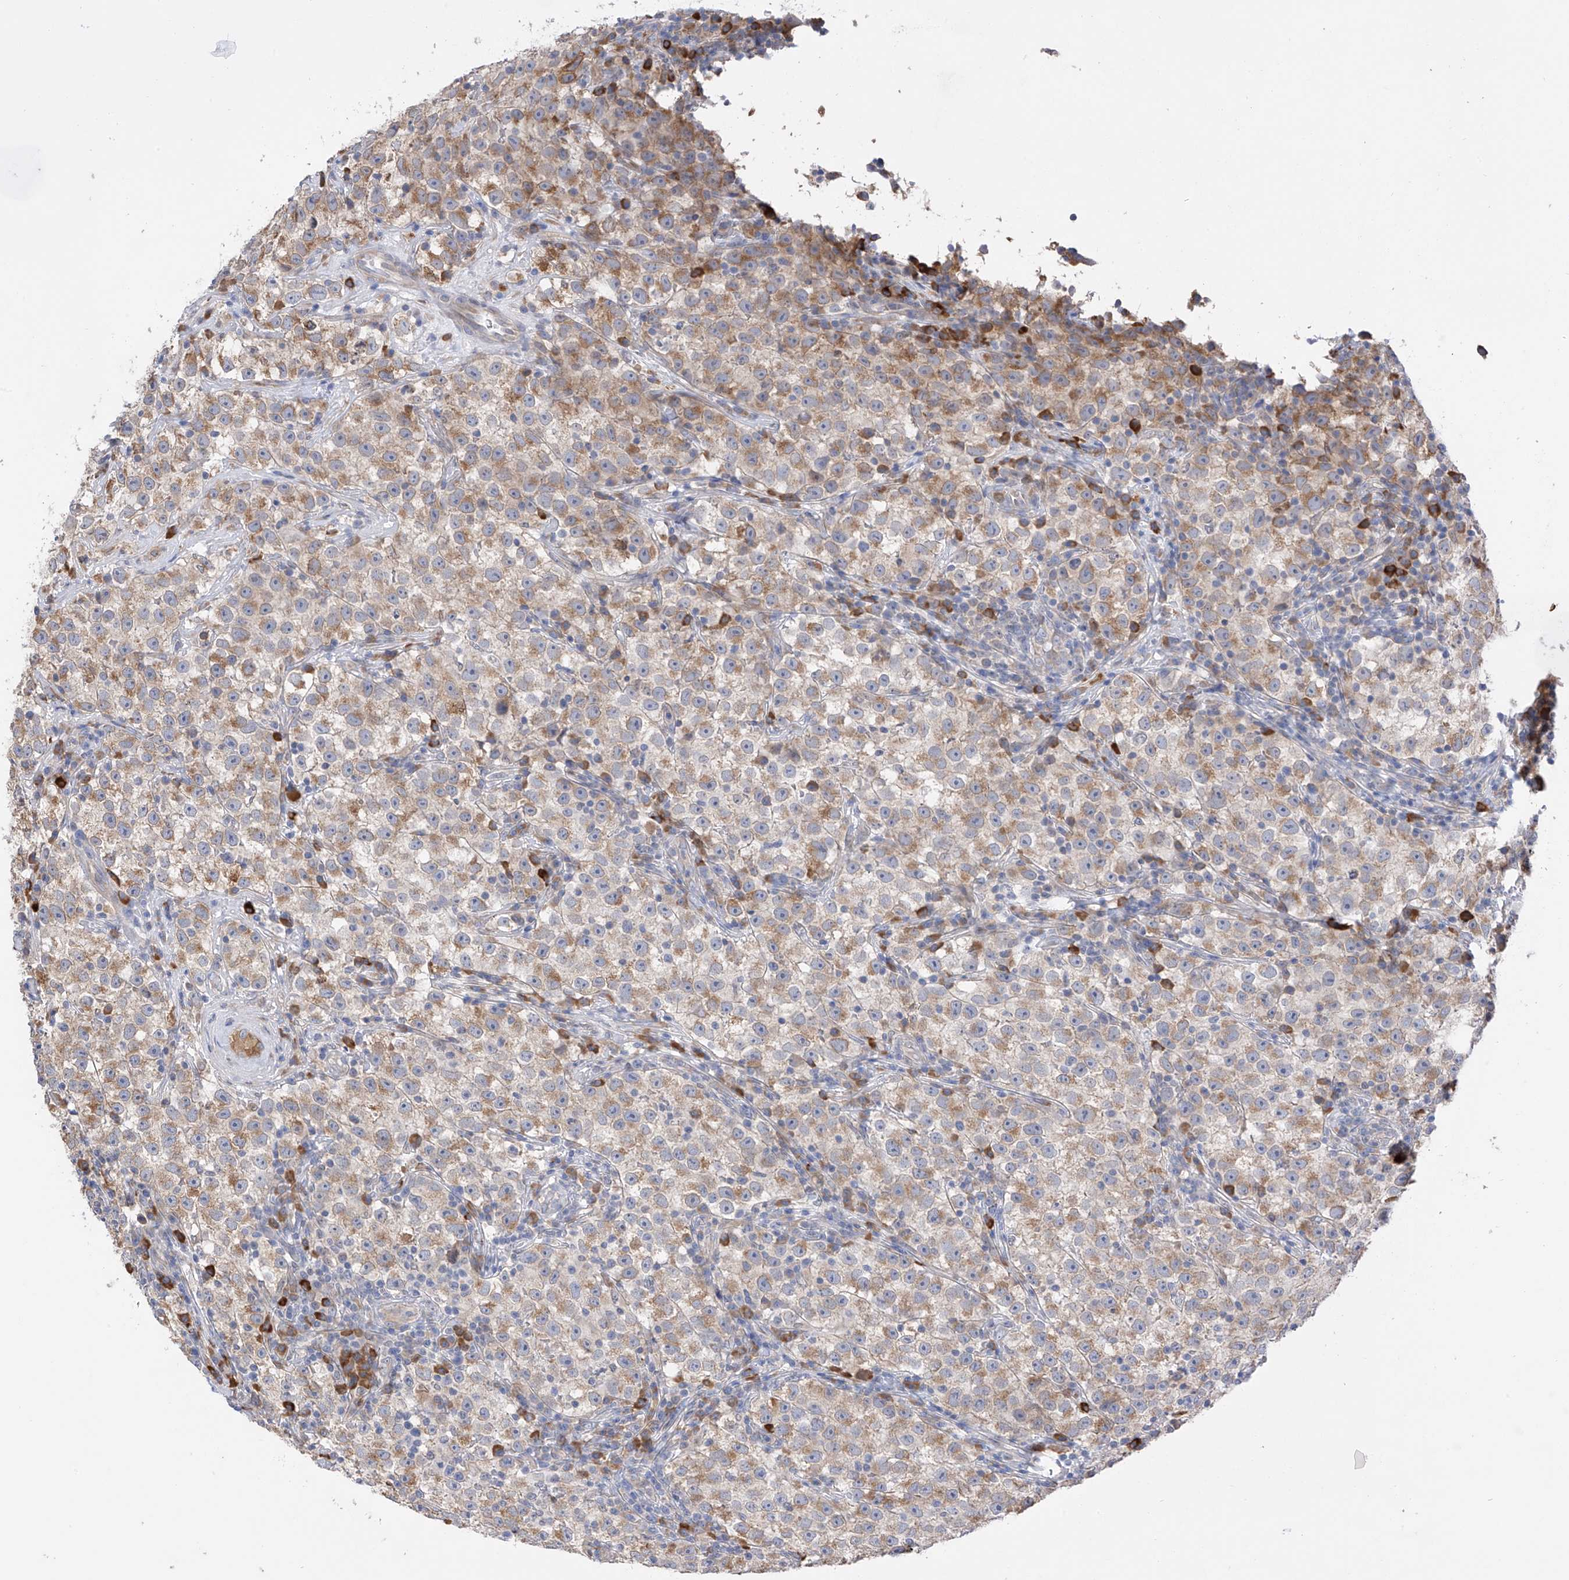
{"staining": {"intensity": "weak", "quantity": ">75%", "location": "cytoplasmic/membranous"}, "tissue": "testis cancer", "cell_type": "Tumor cells", "image_type": "cancer", "snomed": [{"axis": "morphology", "description": "Seminoma, NOS"}, {"axis": "topography", "description": "Testis"}], "caption": "A brown stain highlights weak cytoplasmic/membranous positivity of a protein in testis seminoma tumor cells. Using DAB (3,3'-diaminobenzidine) (brown) and hematoxylin (blue) stains, captured at high magnification using brightfield microscopy.", "gene": "REC8", "patient": {"sex": "male", "age": 22}}